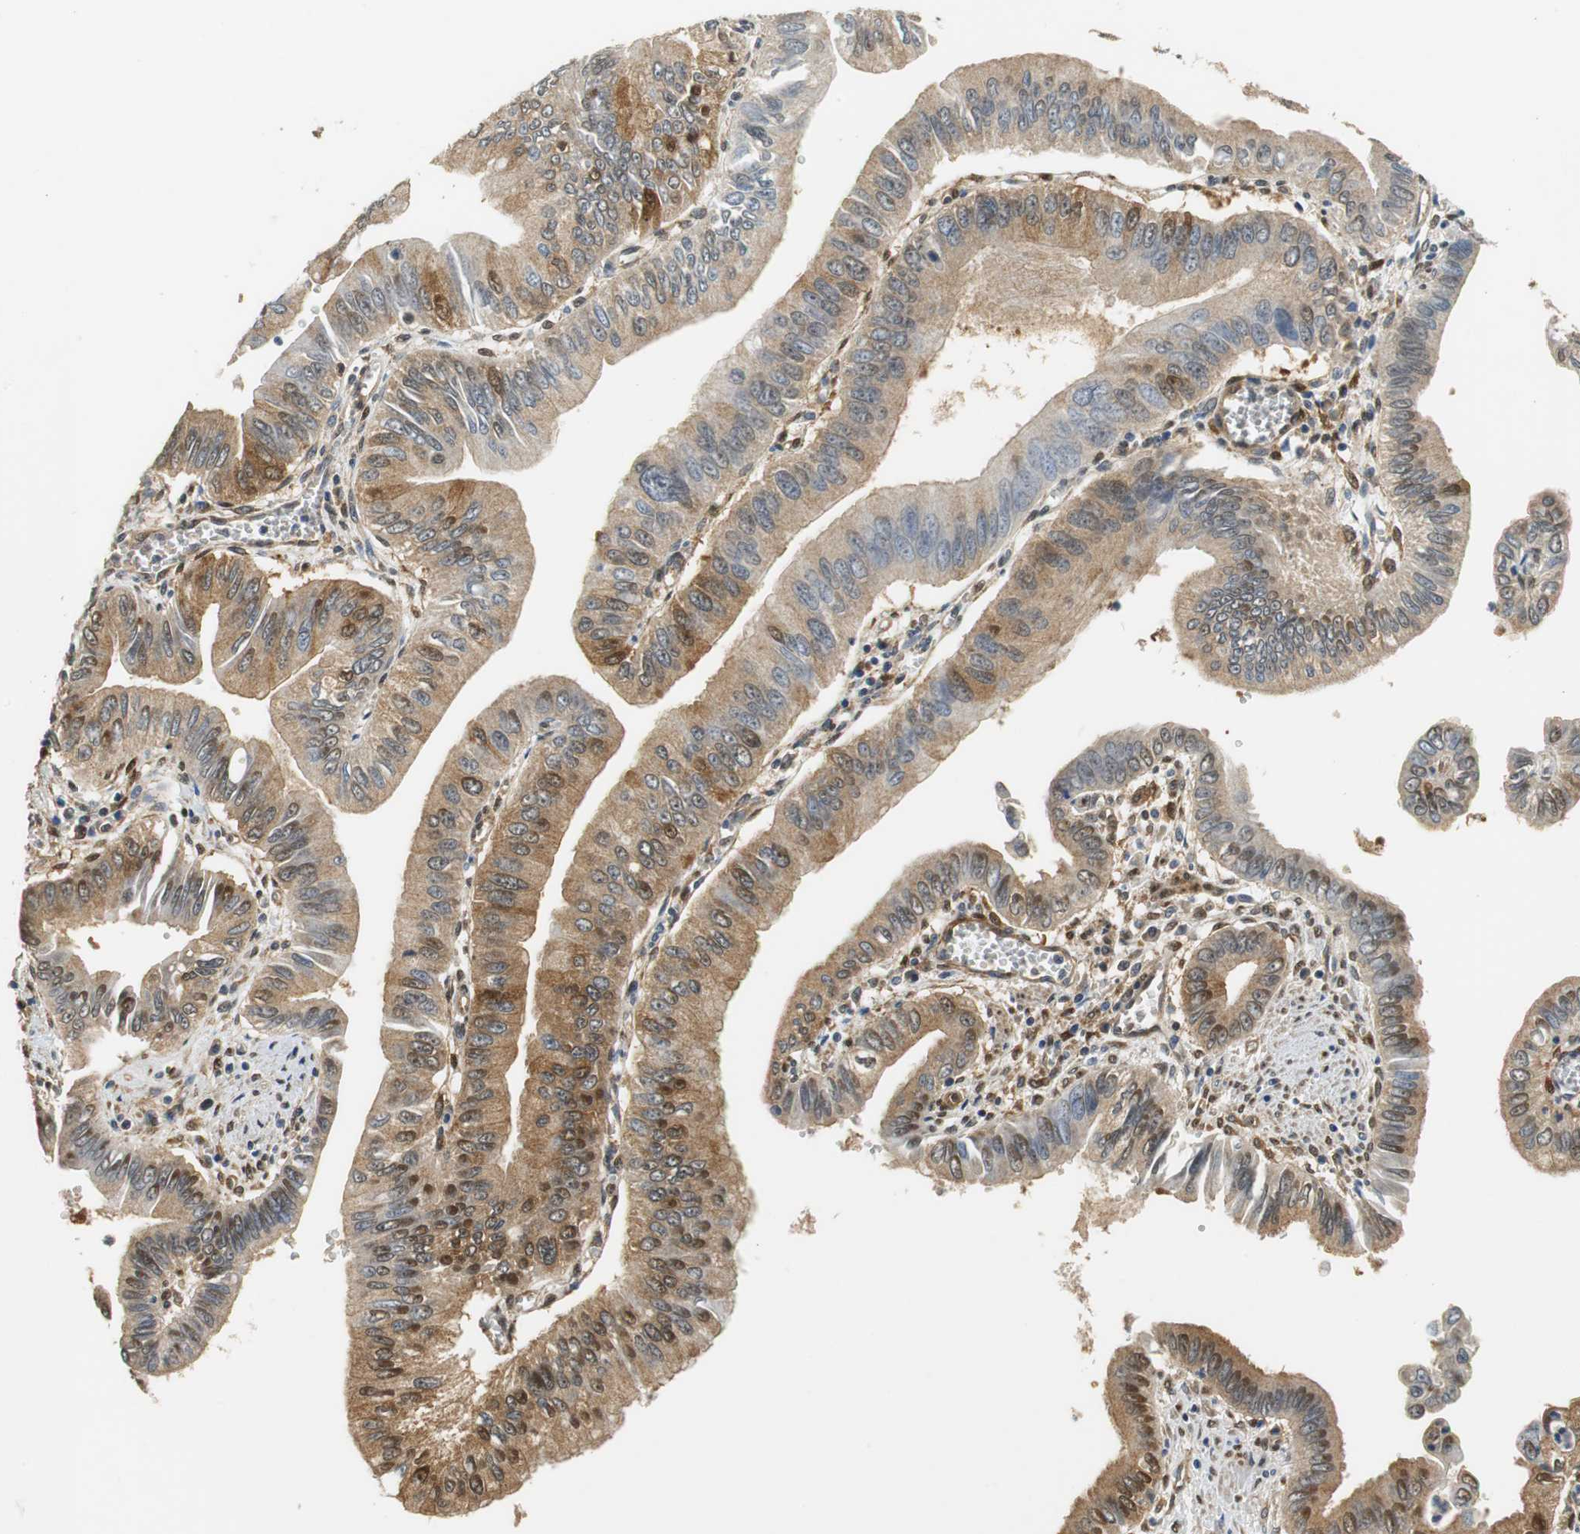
{"staining": {"intensity": "moderate", "quantity": ">75%", "location": "cytoplasmic/membranous,nuclear"}, "tissue": "pancreatic cancer", "cell_type": "Tumor cells", "image_type": "cancer", "snomed": [{"axis": "morphology", "description": "Normal tissue, NOS"}, {"axis": "topography", "description": "Lymph node"}], "caption": "Pancreatic cancer tissue demonstrates moderate cytoplasmic/membranous and nuclear positivity in about >75% of tumor cells", "gene": "UBQLN2", "patient": {"sex": "male", "age": 50}}